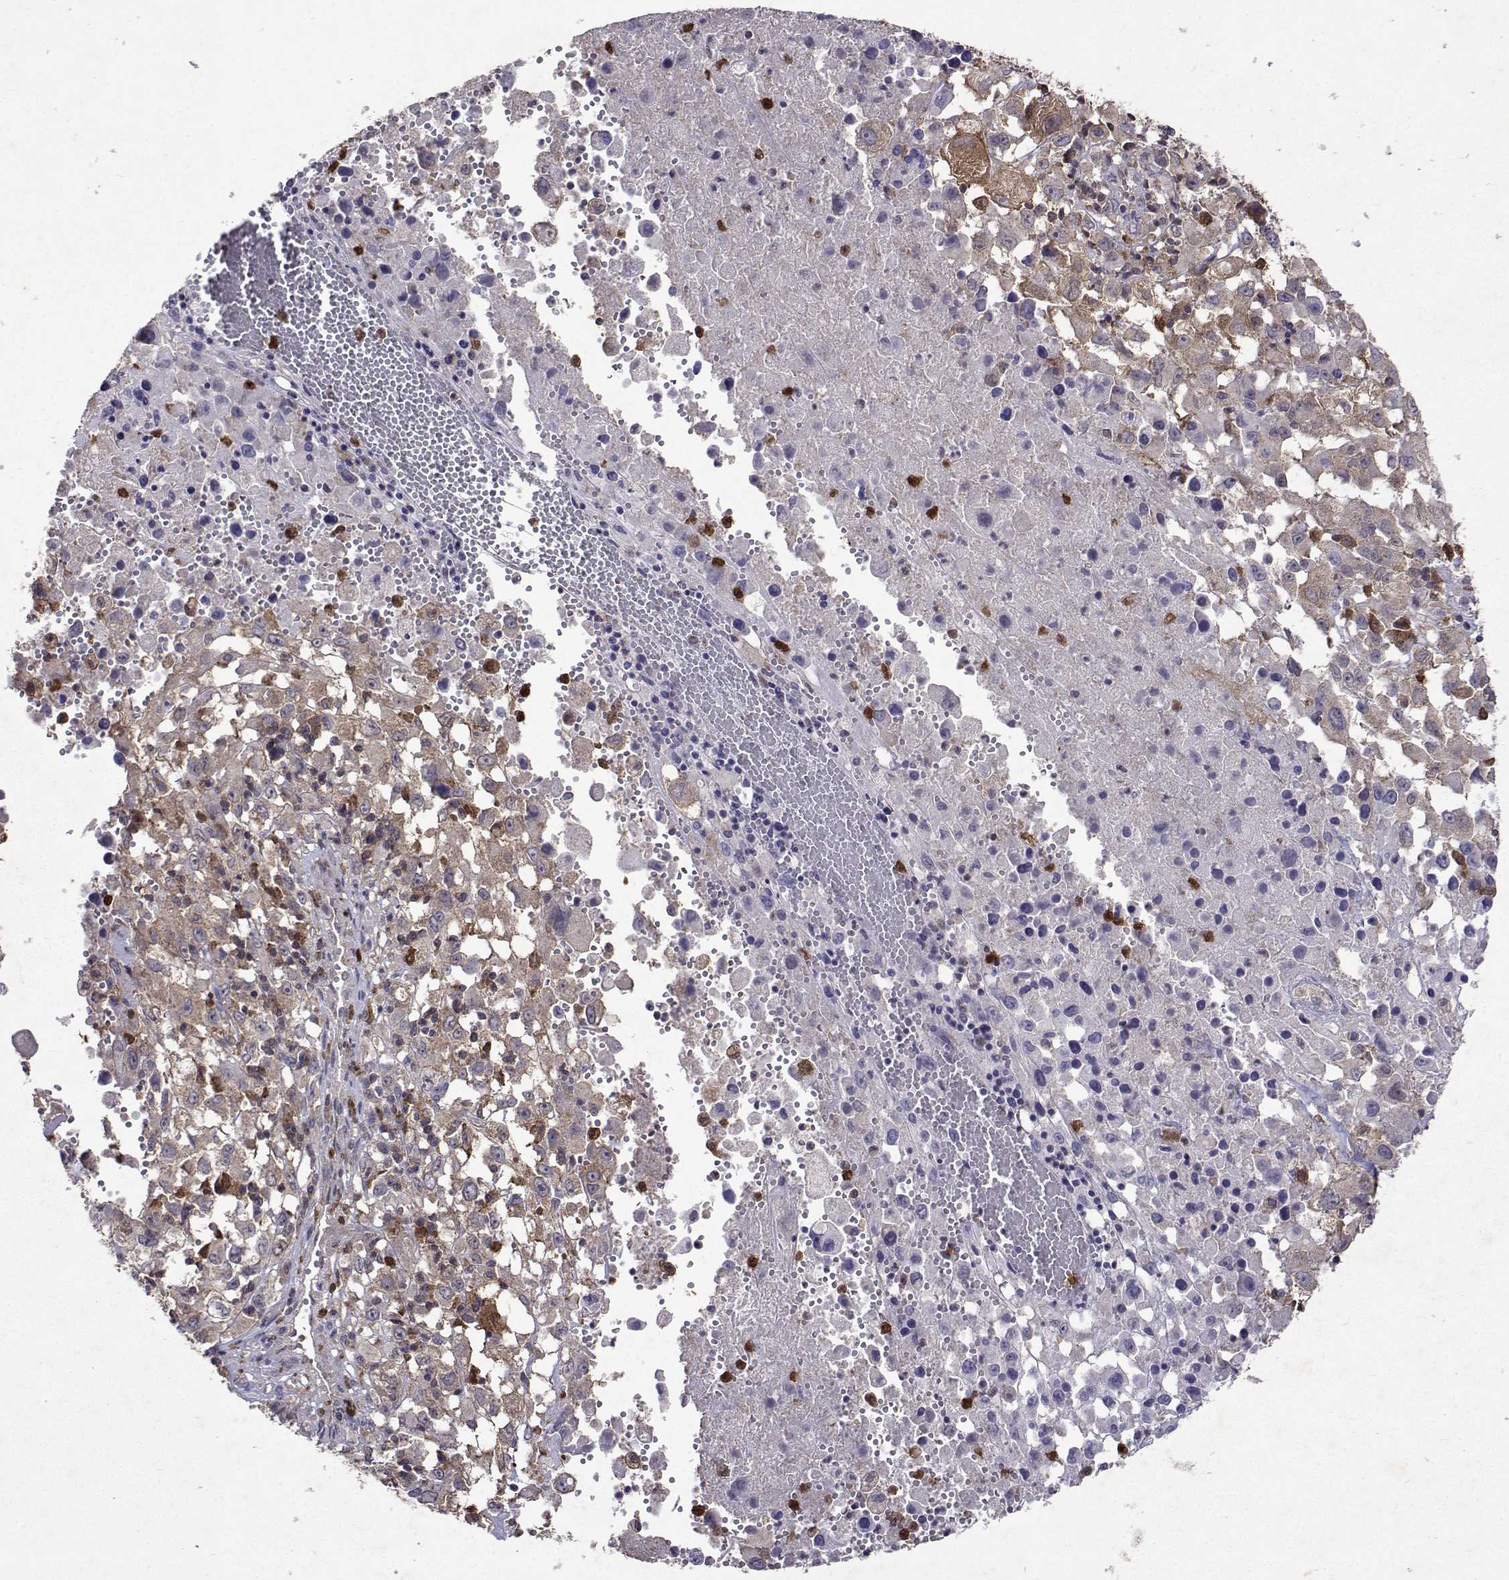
{"staining": {"intensity": "negative", "quantity": "none", "location": "none"}, "tissue": "melanoma", "cell_type": "Tumor cells", "image_type": "cancer", "snomed": [{"axis": "morphology", "description": "Malignant melanoma, Metastatic site"}, {"axis": "topography", "description": "Soft tissue"}], "caption": "Tumor cells show no significant staining in malignant melanoma (metastatic site). (Stains: DAB immunohistochemistry (IHC) with hematoxylin counter stain, Microscopy: brightfield microscopy at high magnification).", "gene": "APAF1", "patient": {"sex": "male", "age": 50}}